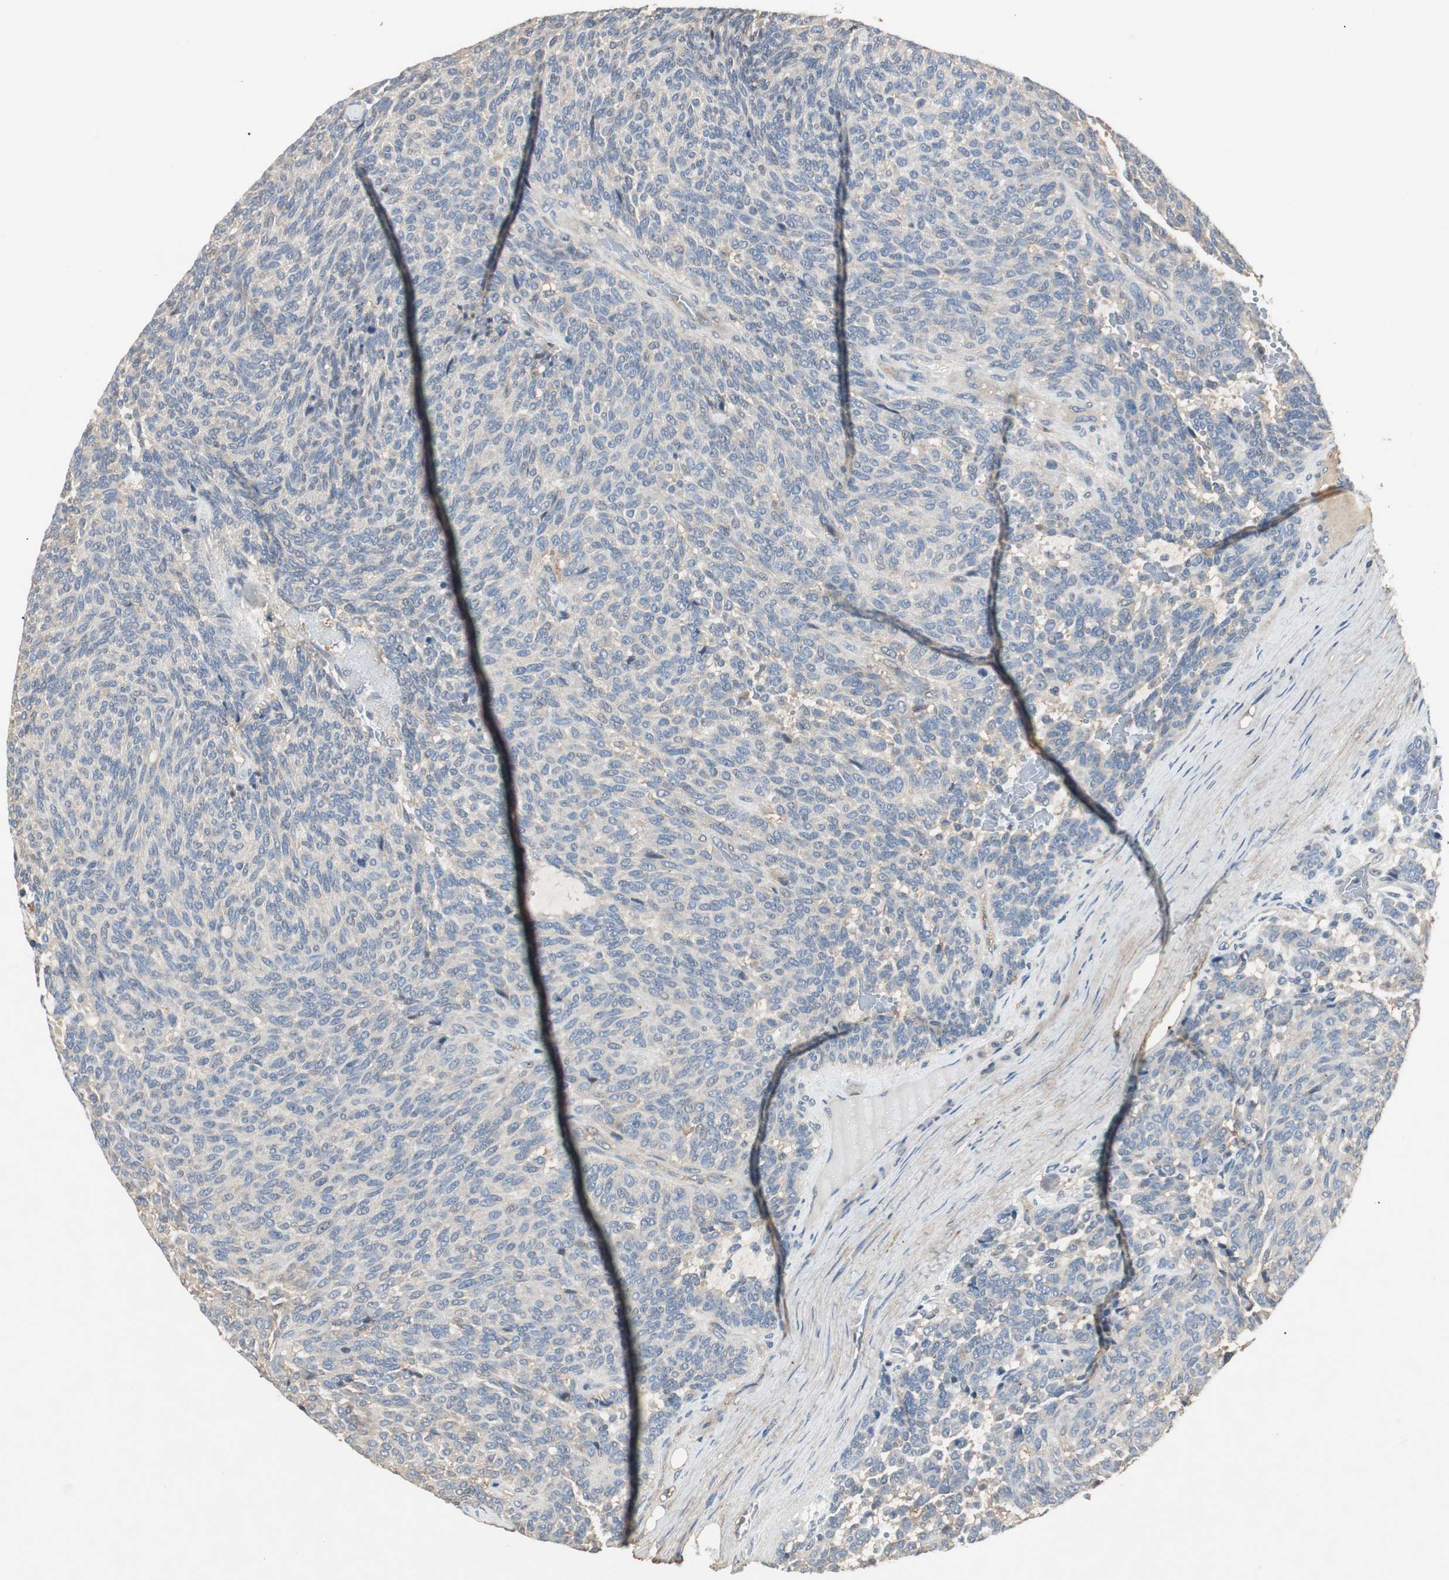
{"staining": {"intensity": "weak", "quantity": "<25%", "location": "cytoplasmic/membranous"}, "tissue": "carcinoid", "cell_type": "Tumor cells", "image_type": "cancer", "snomed": [{"axis": "morphology", "description": "Carcinoid, malignant, NOS"}, {"axis": "topography", "description": "Pancreas"}], "caption": "An immunohistochemistry (IHC) photomicrograph of carcinoid is shown. There is no staining in tumor cells of carcinoid.", "gene": "TNFRSF14", "patient": {"sex": "female", "age": 54}}